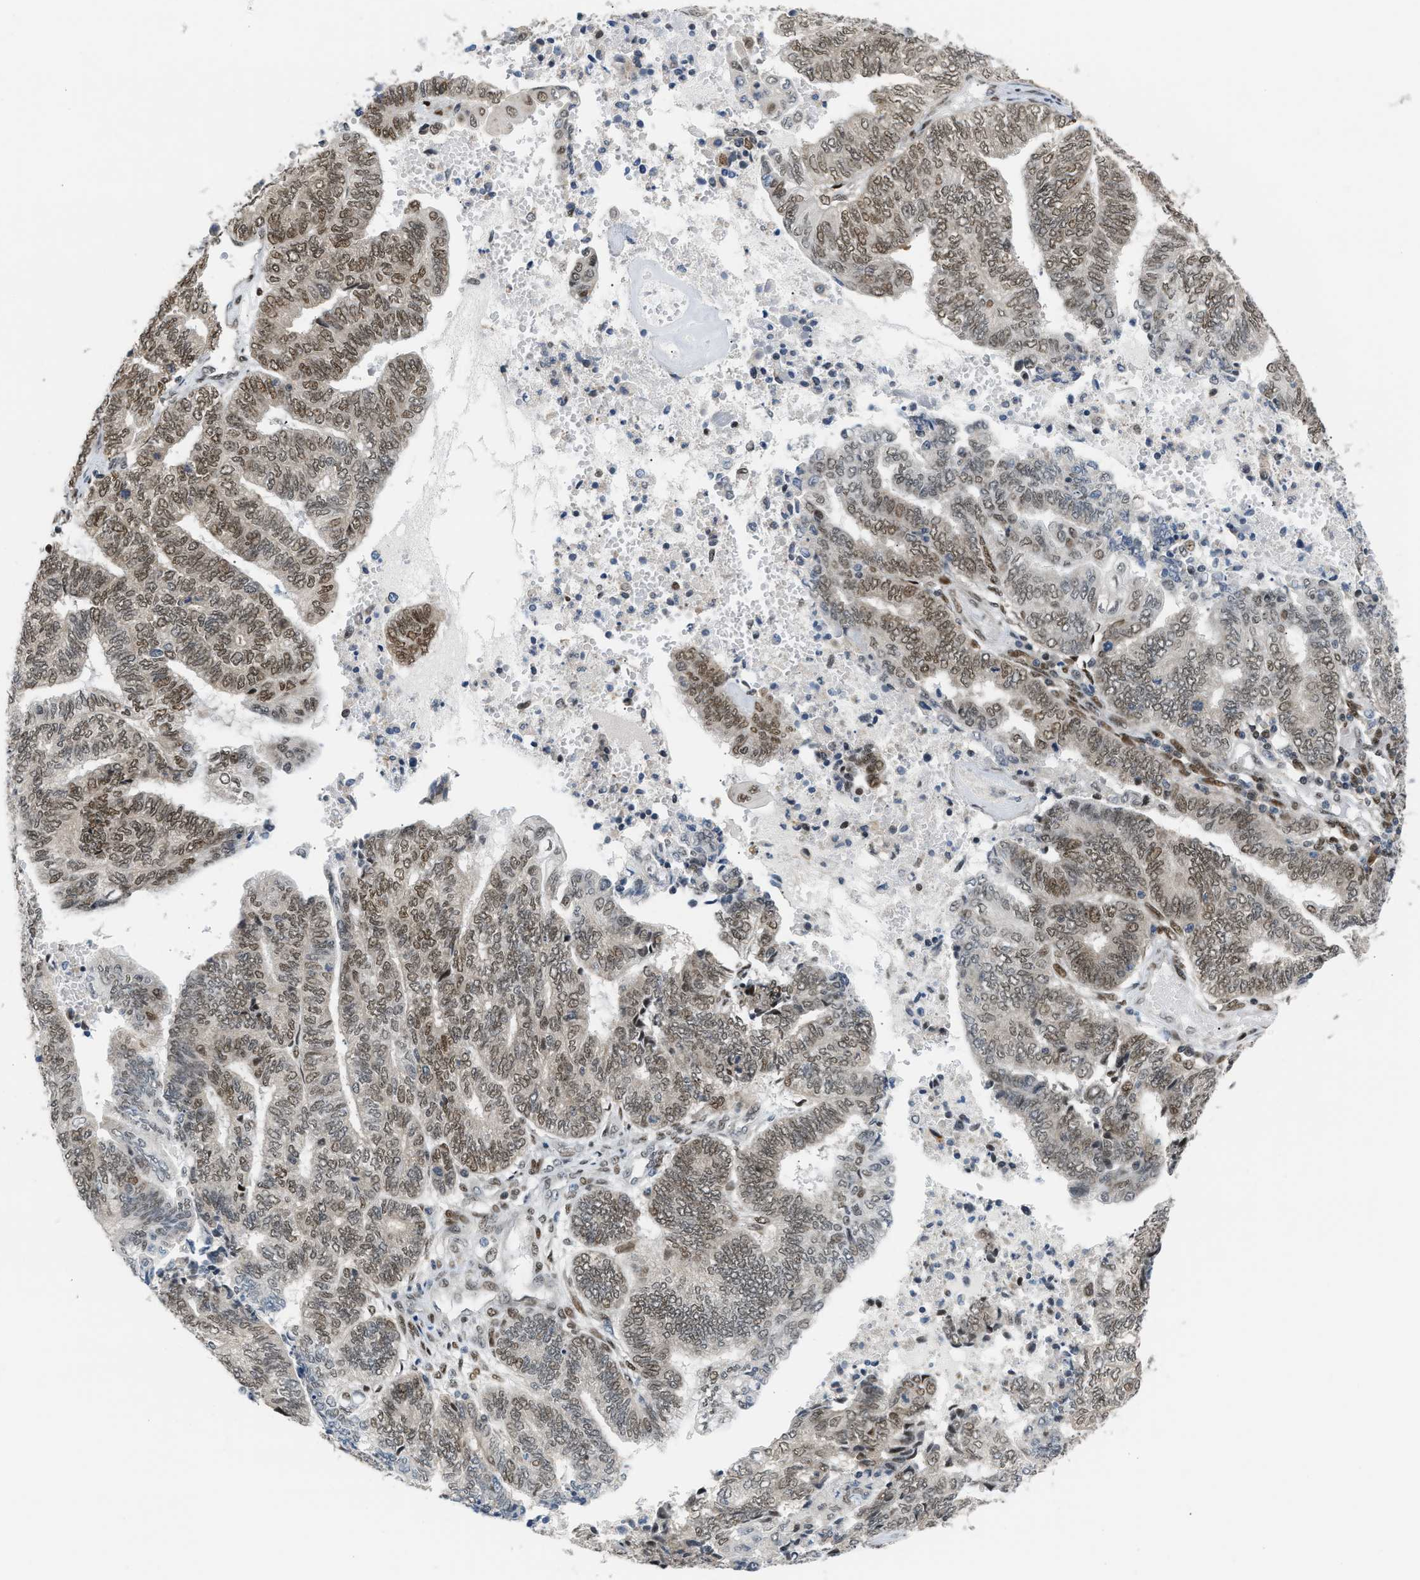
{"staining": {"intensity": "weak", "quantity": ">75%", "location": "nuclear"}, "tissue": "endometrial cancer", "cell_type": "Tumor cells", "image_type": "cancer", "snomed": [{"axis": "morphology", "description": "Adenocarcinoma, NOS"}, {"axis": "topography", "description": "Uterus"}, {"axis": "topography", "description": "Endometrium"}], "caption": "An immunohistochemistry (IHC) image of neoplastic tissue is shown. Protein staining in brown highlights weak nuclear positivity in endometrial adenocarcinoma within tumor cells.", "gene": "SSBP2", "patient": {"sex": "female", "age": 70}}